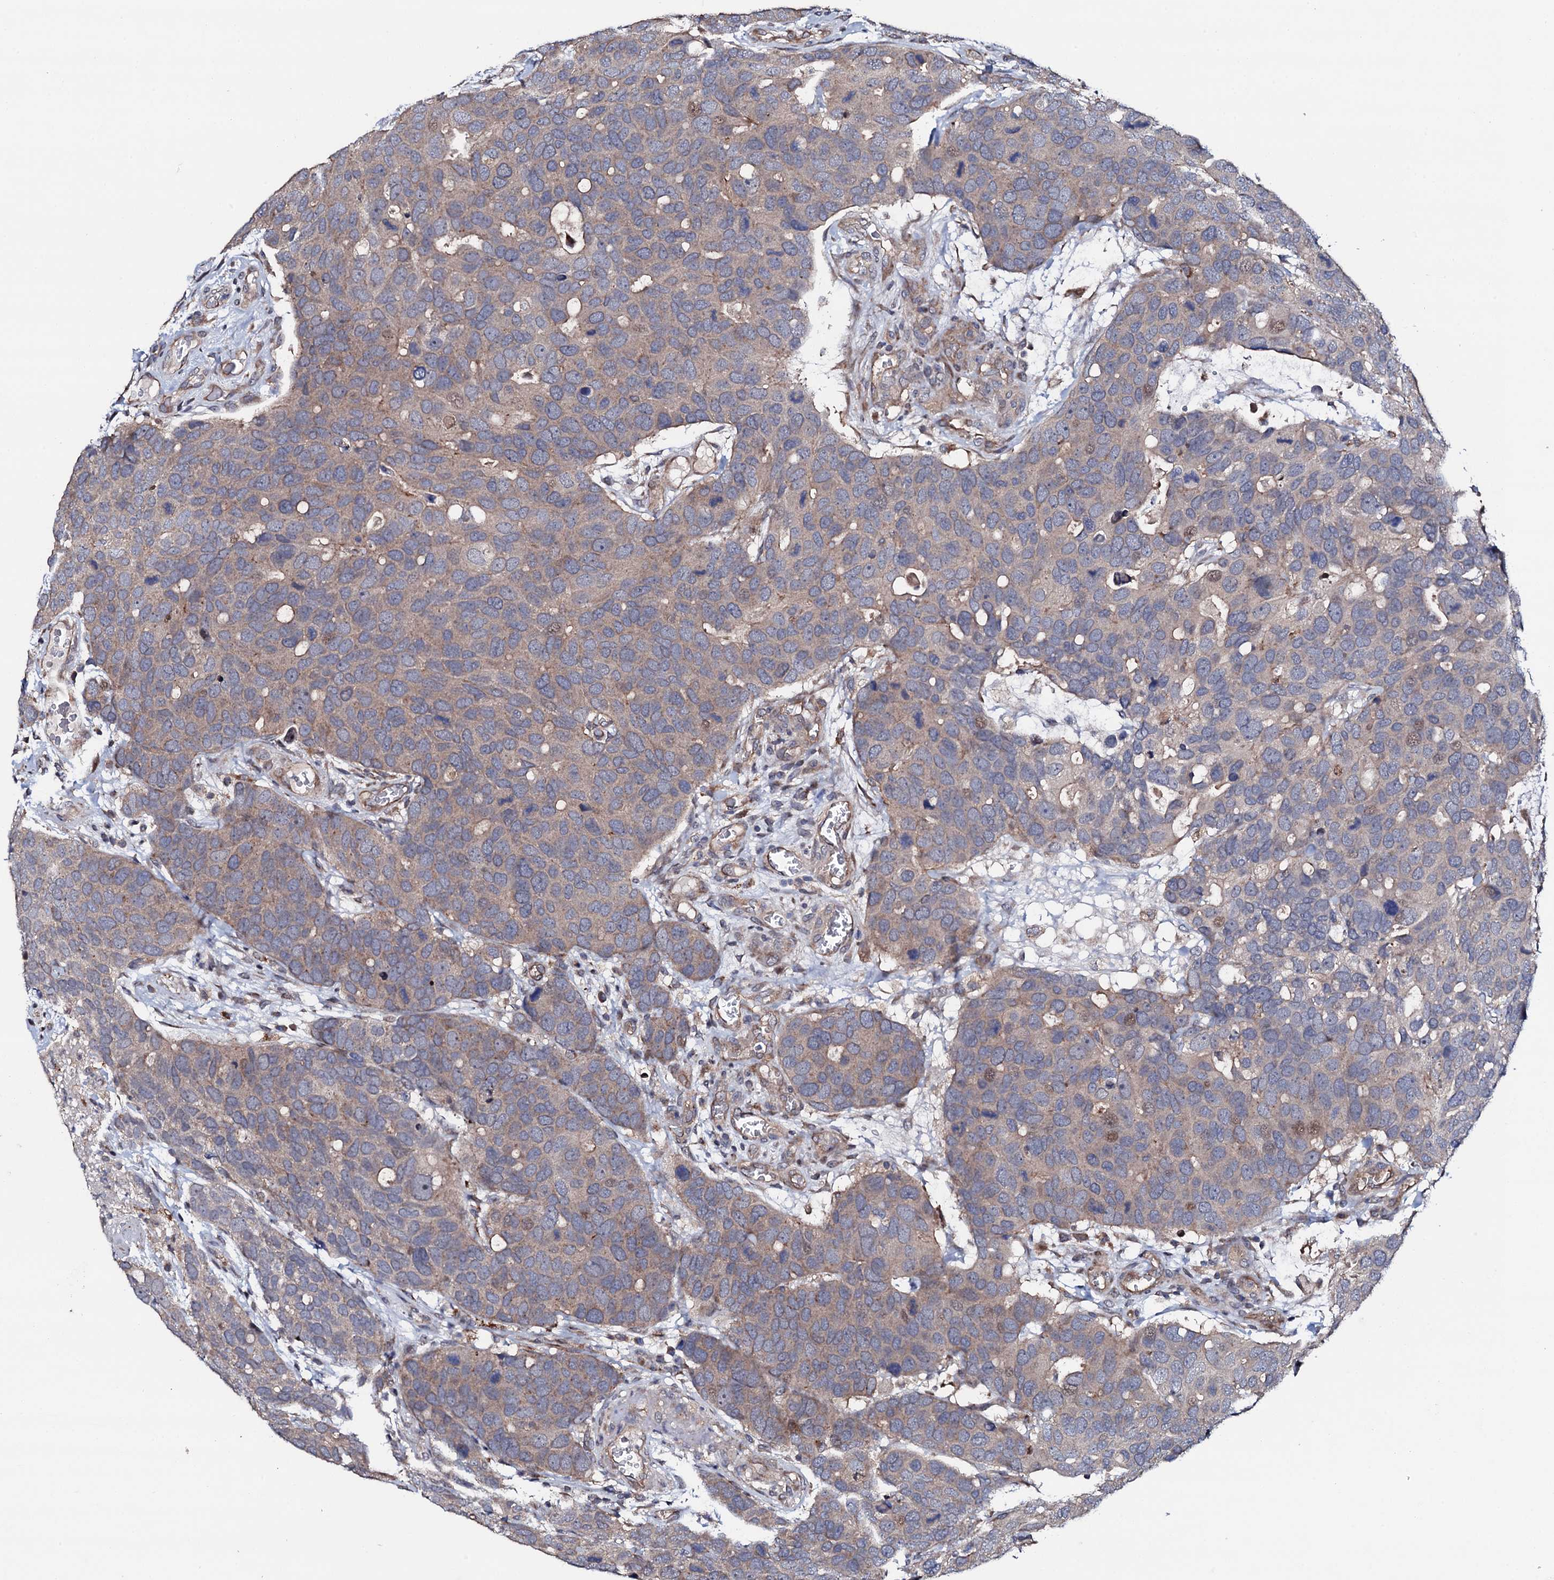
{"staining": {"intensity": "weak", "quantity": "<25%", "location": "cytoplasmic/membranous,nuclear"}, "tissue": "breast cancer", "cell_type": "Tumor cells", "image_type": "cancer", "snomed": [{"axis": "morphology", "description": "Duct carcinoma"}, {"axis": "topography", "description": "Breast"}], "caption": "A high-resolution image shows IHC staining of breast intraductal carcinoma, which shows no significant staining in tumor cells.", "gene": "CIAO2A", "patient": {"sex": "female", "age": 83}}